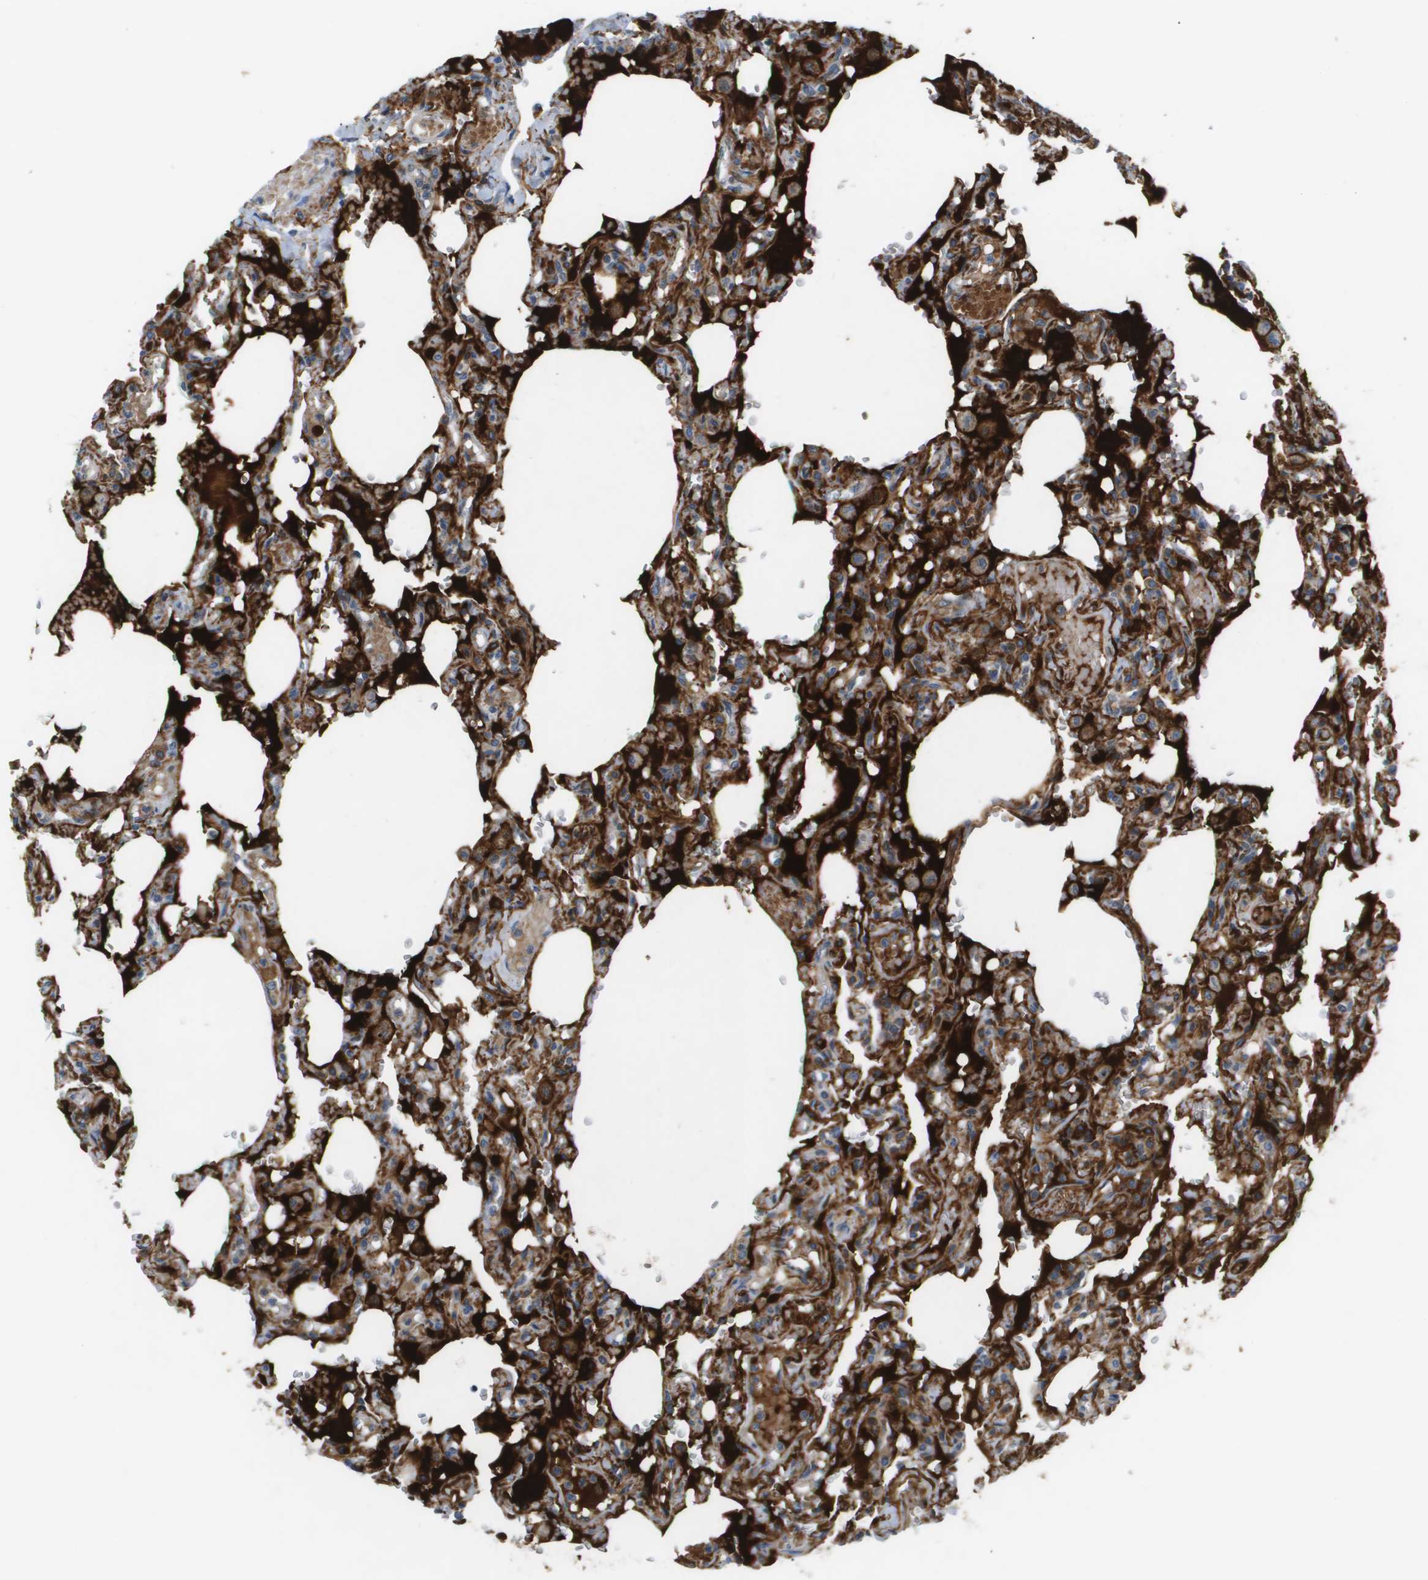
{"staining": {"intensity": "strong", "quantity": "<25%", "location": "cytoplasmic/membranous"}, "tissue": "lung", "cell_type": "Alveolar cells", "image_type": "normal", "snomed": [{"axis": "morphology", "description": "Normal tissue, NOS"}, {"axis": "topography", "description": "Lung"}], "caption": "Protein staining of benign lung reveals strong cytoplasmic/membranous staining in approximately <25% of alveolar cells. The protein is stained brown, and the nuclei are stained in blue (DAB IHC with brightfield microscopy, high magnification).", "gene": "VTN", "patient": {"sex": "male", "age": 21}}